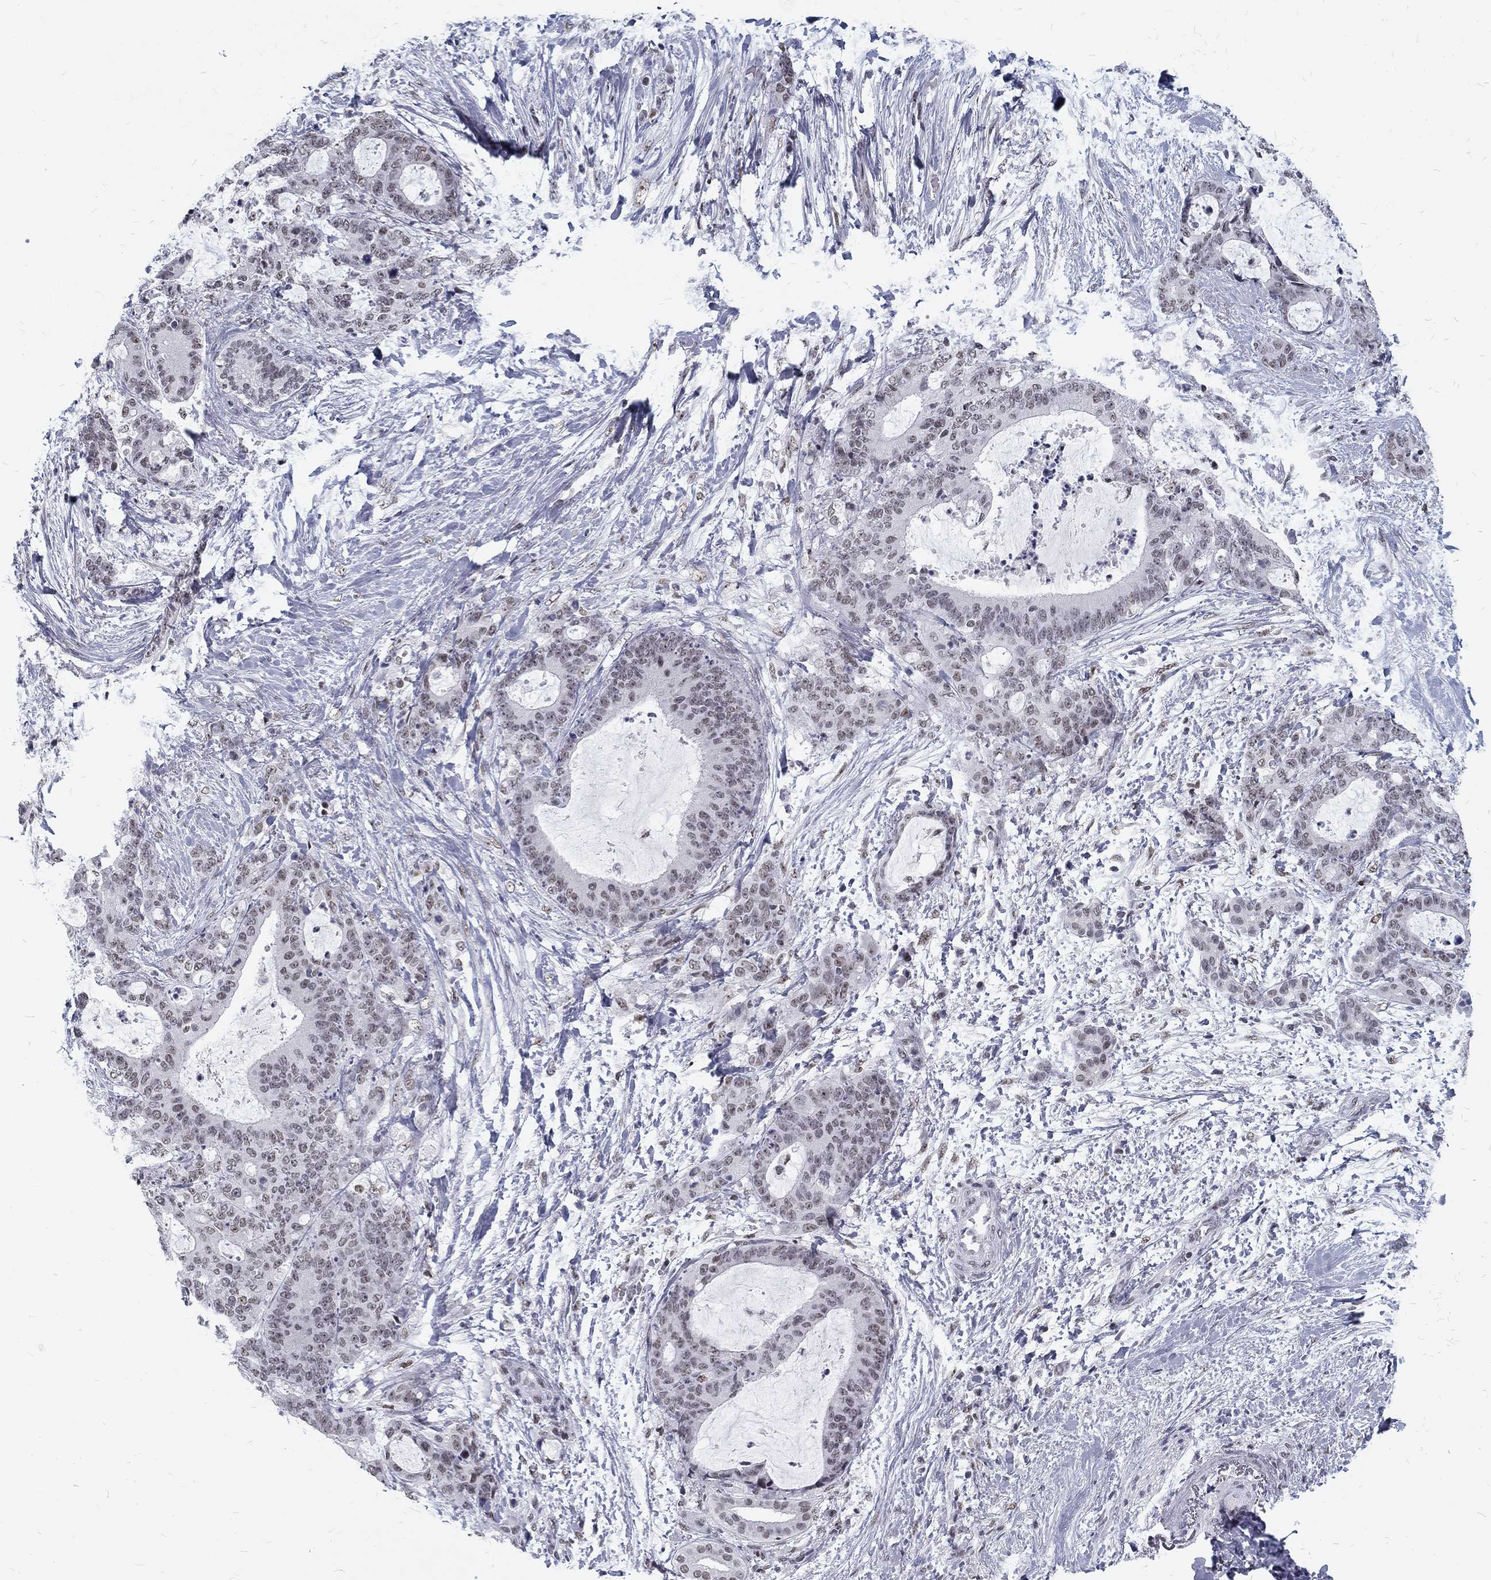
{"staining": {"intensity": "weak", "quantity": "25%-75%", "location": "nuclear"}, "tissue": "liver cancer", "cell_type": "Tumor cells", "image_type": "cancer", "snomed": [{"axis": "morphology", "description": "Cholangiocarcinoma"}, {"axis": "topography", "description": "Liver"}], "caption": "Immunohistochemistry (IHC) image of neoplastic tissue: human liver cholangiocarcinoma stained using immunohistochemistry (IHC) shows low levels of weak protein expression localized specifically in the nuclear of tumor cells, appearing as a nuclear brown color.", "gene": "SNORC", "patient": {"sex": "female", "age": 73}}